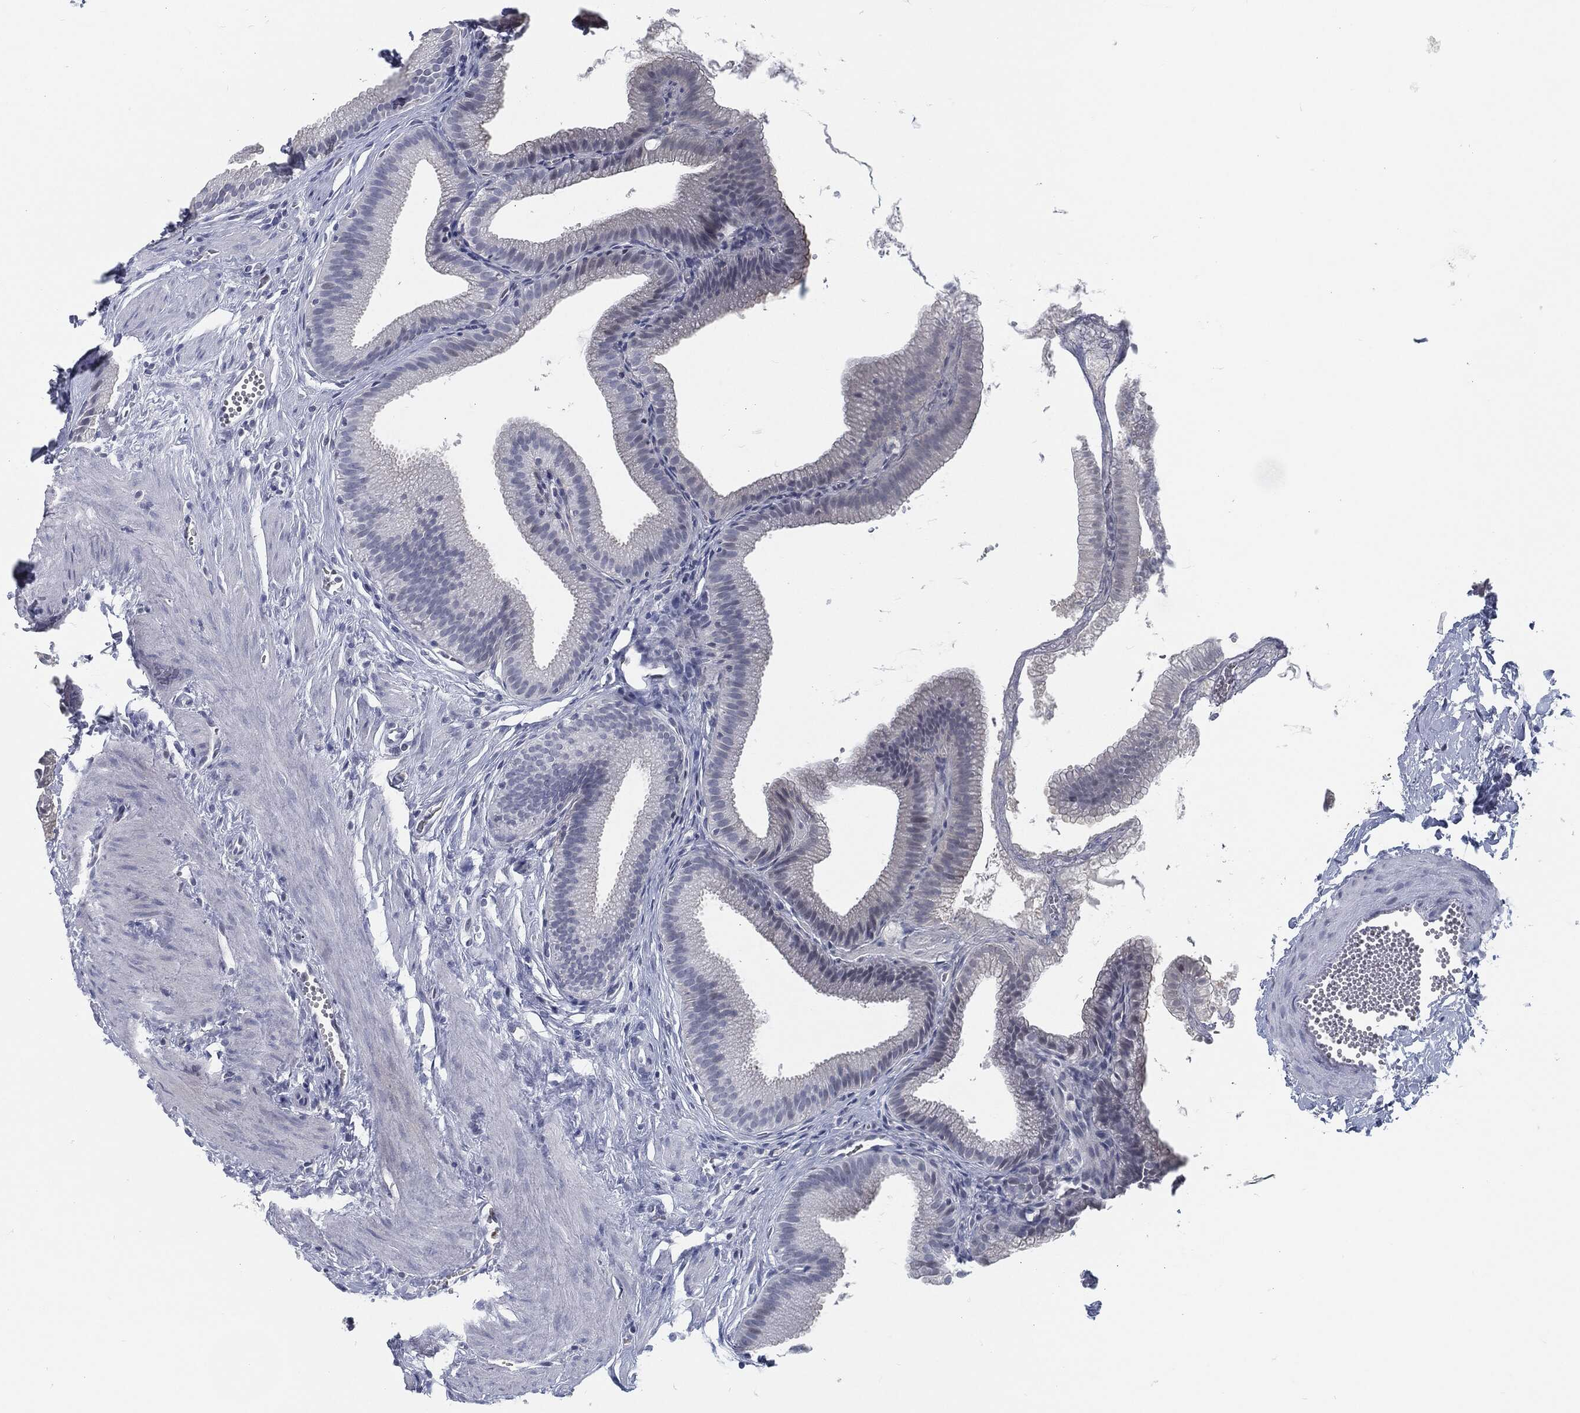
{"staining": {"intensity": "strong", "quantity": ">75%", "location": "cytoplasmic/membranous"}, "tissue": "gallbladder", "cell_type": "Glandular cells", "image_type": "normal", "snomed": [{"axis": "morphology", "description": "Normal tissue, NOS"}, {"axis": "topography", "description": "Gallbladder"}], "caption": "Protein expression analysis of normal gallbladder shows strong cytoplasmic/membranous staining in about >75% of glandular cells.", "gene": "PROM1", "patient": {"sex": "male", "age": 38}}